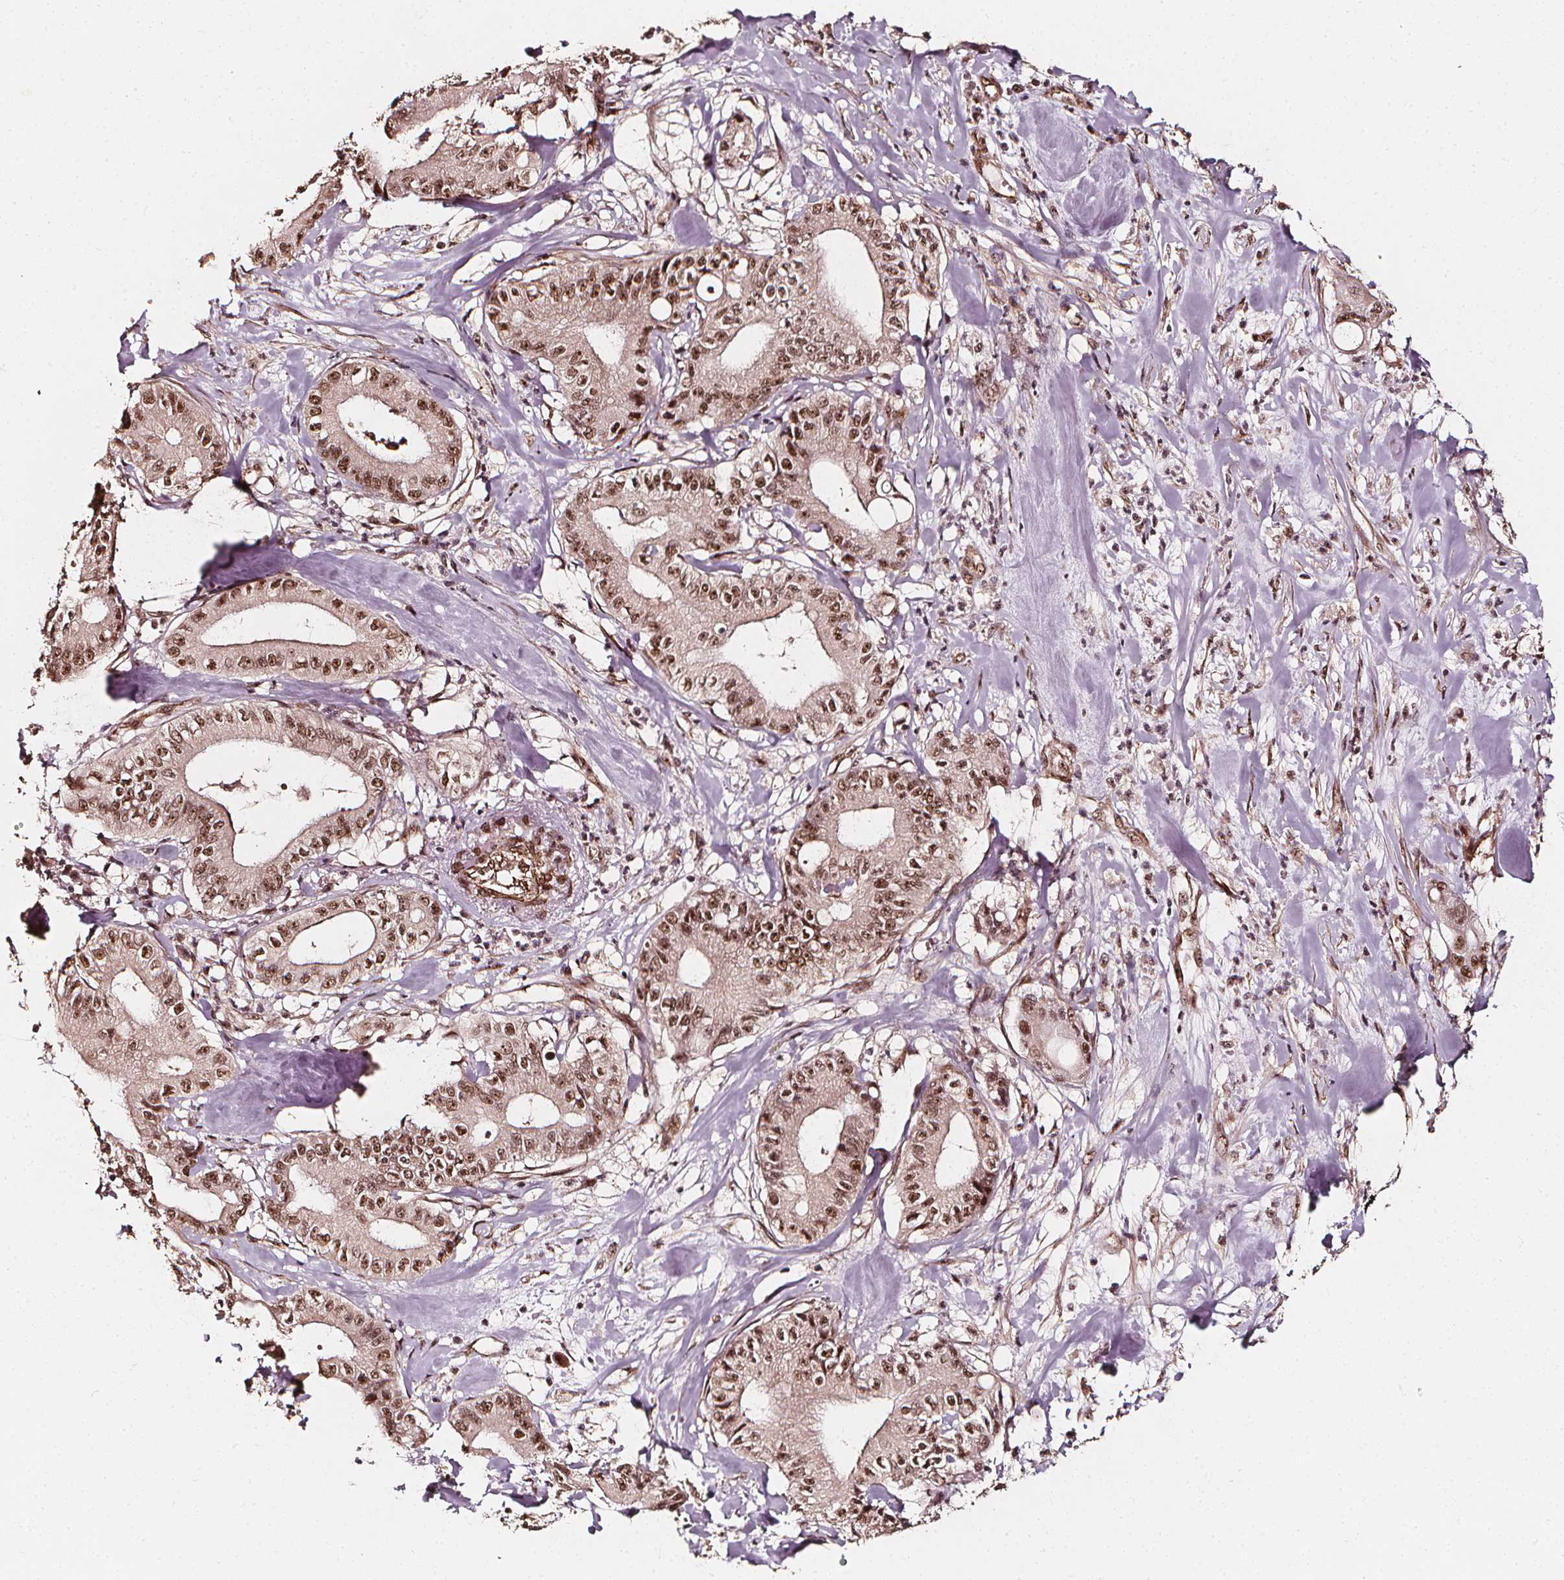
{"staining": {"intensity": "moderate", "quantity": ">75%", "location": "nuclear"}, "tissue": "pancreatic cancer", "cell_type": "Tumor cells", "image_type": "cancer", "snomed": [{"axis": "morphology", "description": "Adenocarcinoma, NOS"}, {"axis": "topography", "description": "Pancreas"}], "caption": "Tumor cells display medium levels of moderate nuclear staining in approximately >75% of cells in human pancreatic cancer.", "gene": "EXOSC9", "patient": {"sex": "male", "age": 71}}